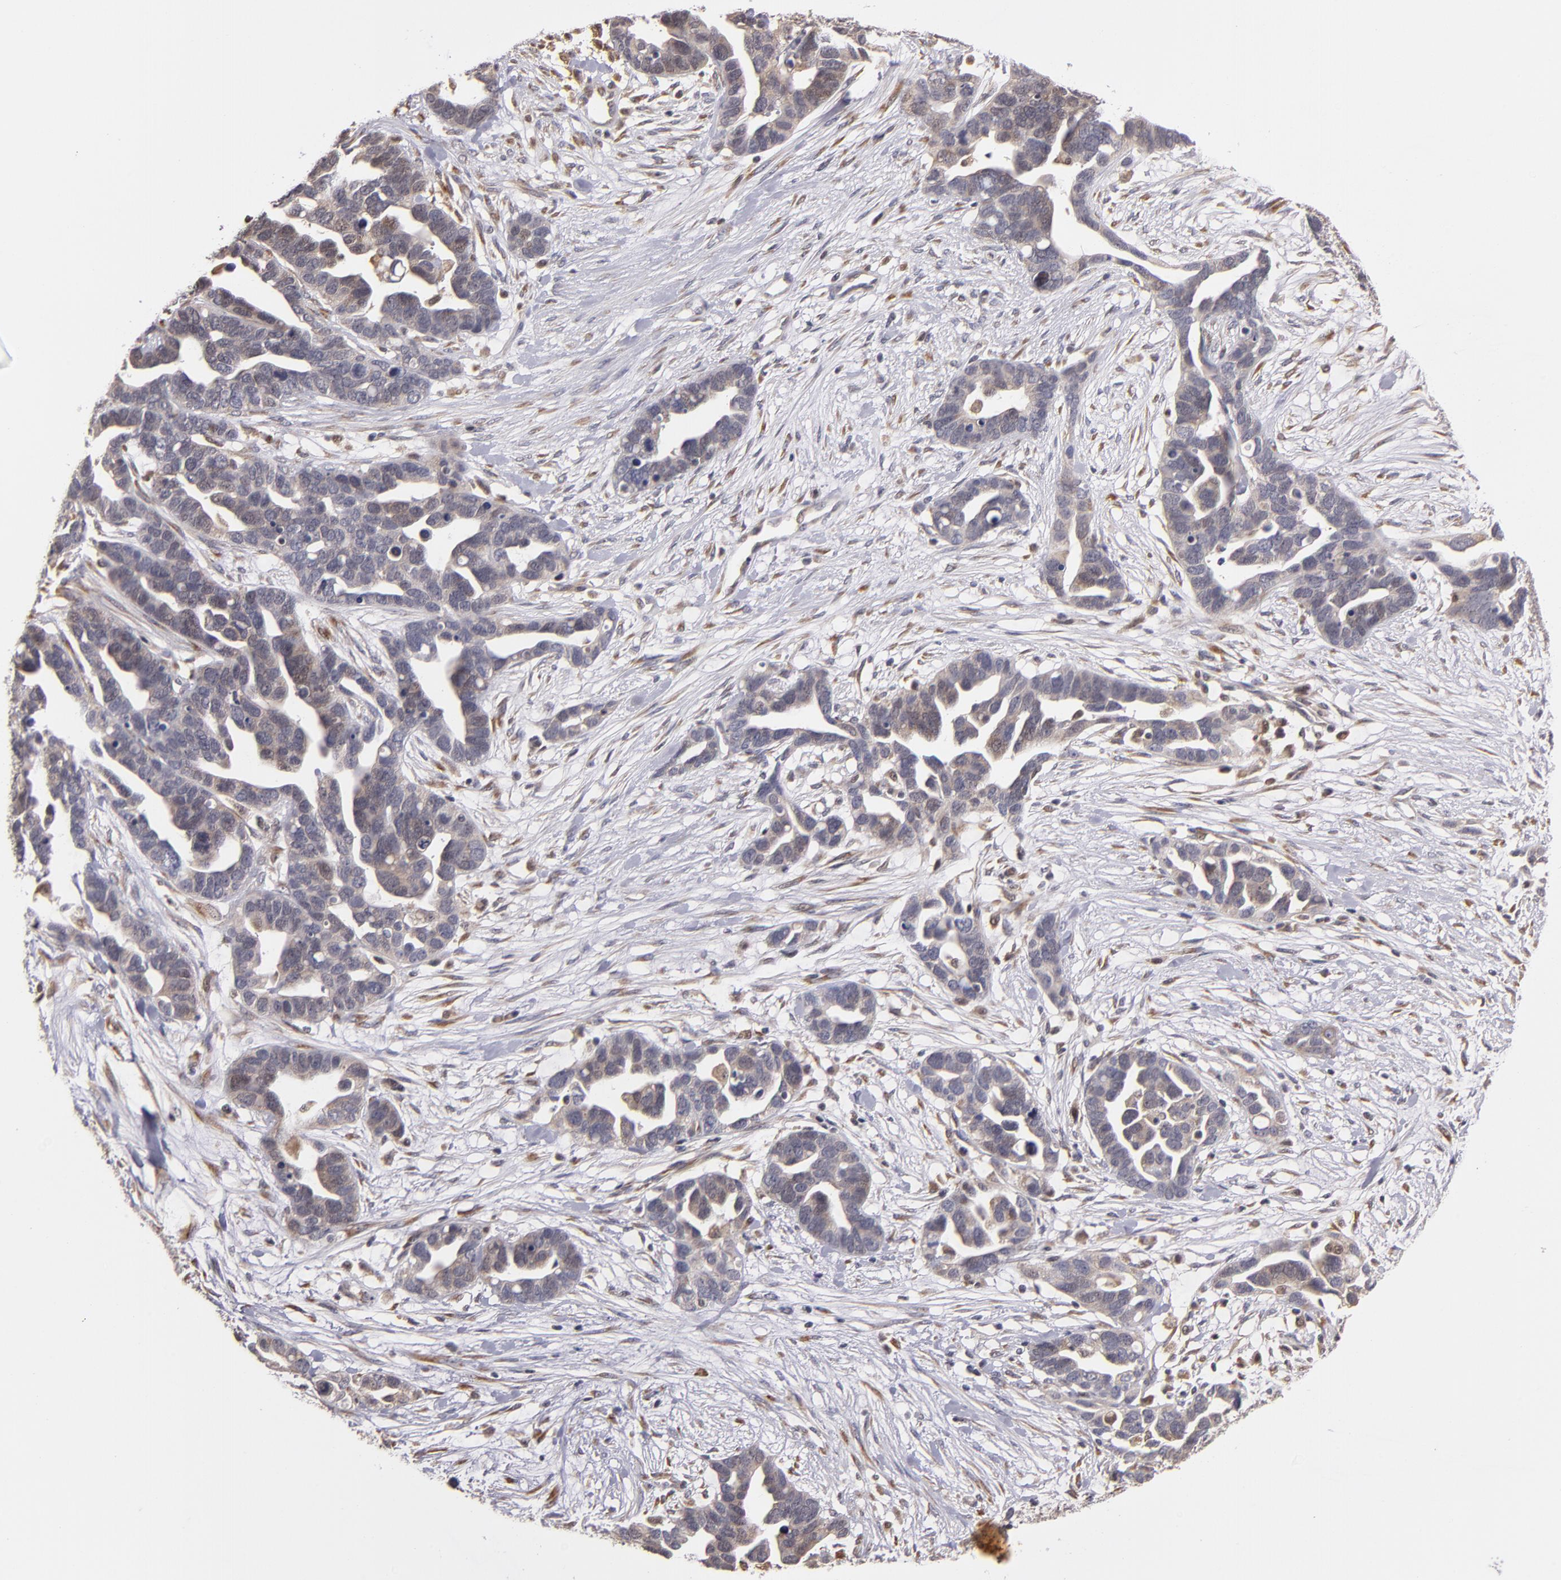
{"staining": {"intensity": "weak", "quantity": ">75%", "location": "cytoplasmic/membranous"}, "tissue": "ovarian cancer", "cell_type": "Tumor cells", "image_type": "cancer", "snomed": [{"axis": "morphology", "description": "Cystadenocarcinoma, serous, NOS"}, {"axis": "topography", "description": "Ovary"}], "caption": "Brown immunohistochemical staining in human ovarian serous cystadenocarcinoma reveals weak cytoplasmic/membranous staining in about >75% of tumor cells. (IHC, brightfield microscopy, high magnification).", "gene": "CASP1", "patient": {"sex": "female", "age": 54}}